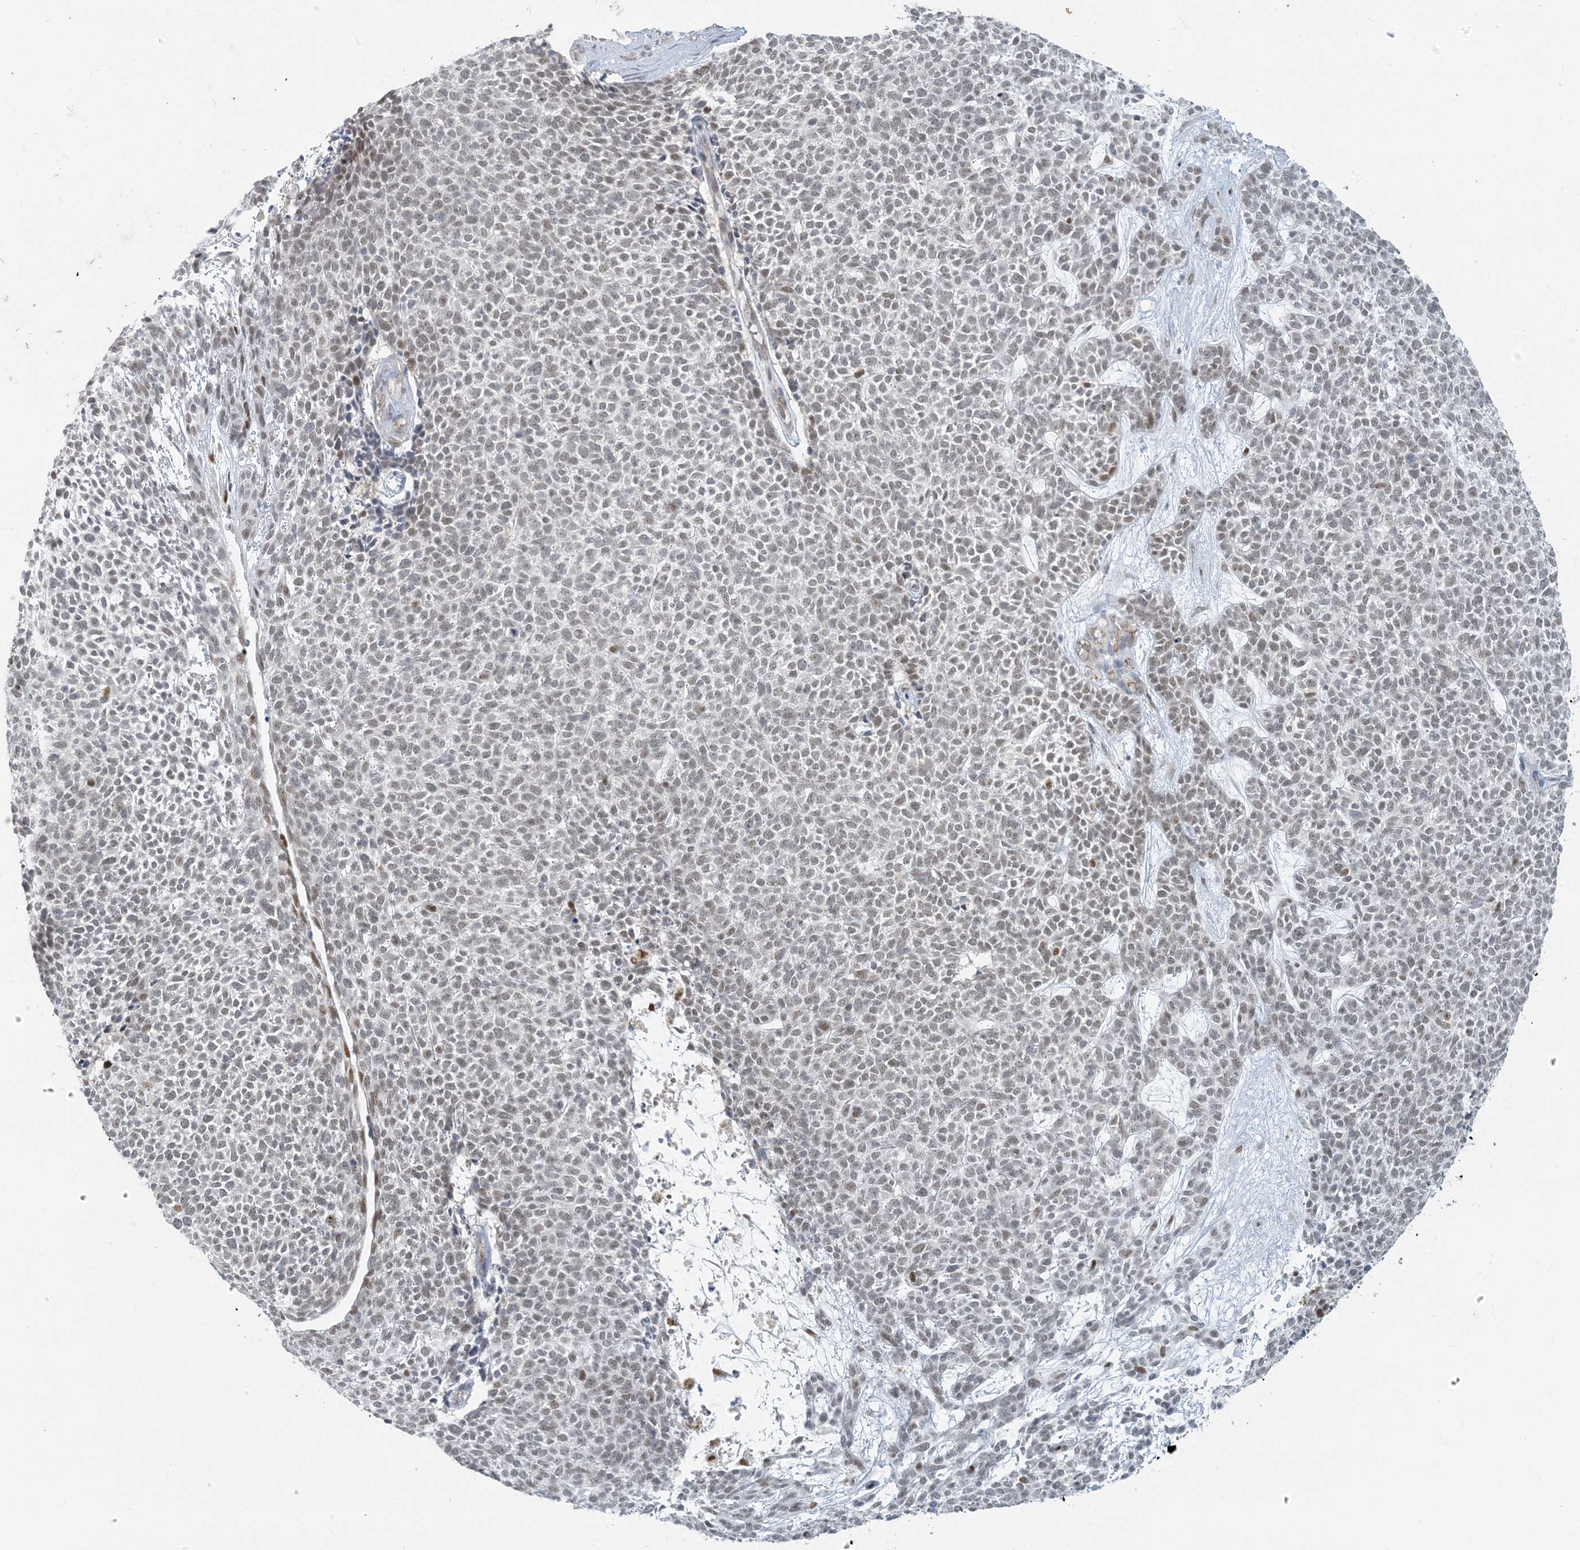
{"staining": {"intensity": "weak", "quantity": ">75%", "location": "nuclear"}, "tissue": "skin cancer", "cell_type": "Tumor cells", "image_type": "cancer", "snomed": [{"axis": "morphology", "description": "Basal cell carcinoma"}, {"axis": "topography", "description": "Skin"}], "caption": "Skin basal cell carcinoma tissue exhibits weak nuclear expression in approximately >75% of tumor cells", "gene": "AK9", "patient": {"sex": "female", "age": 84}}